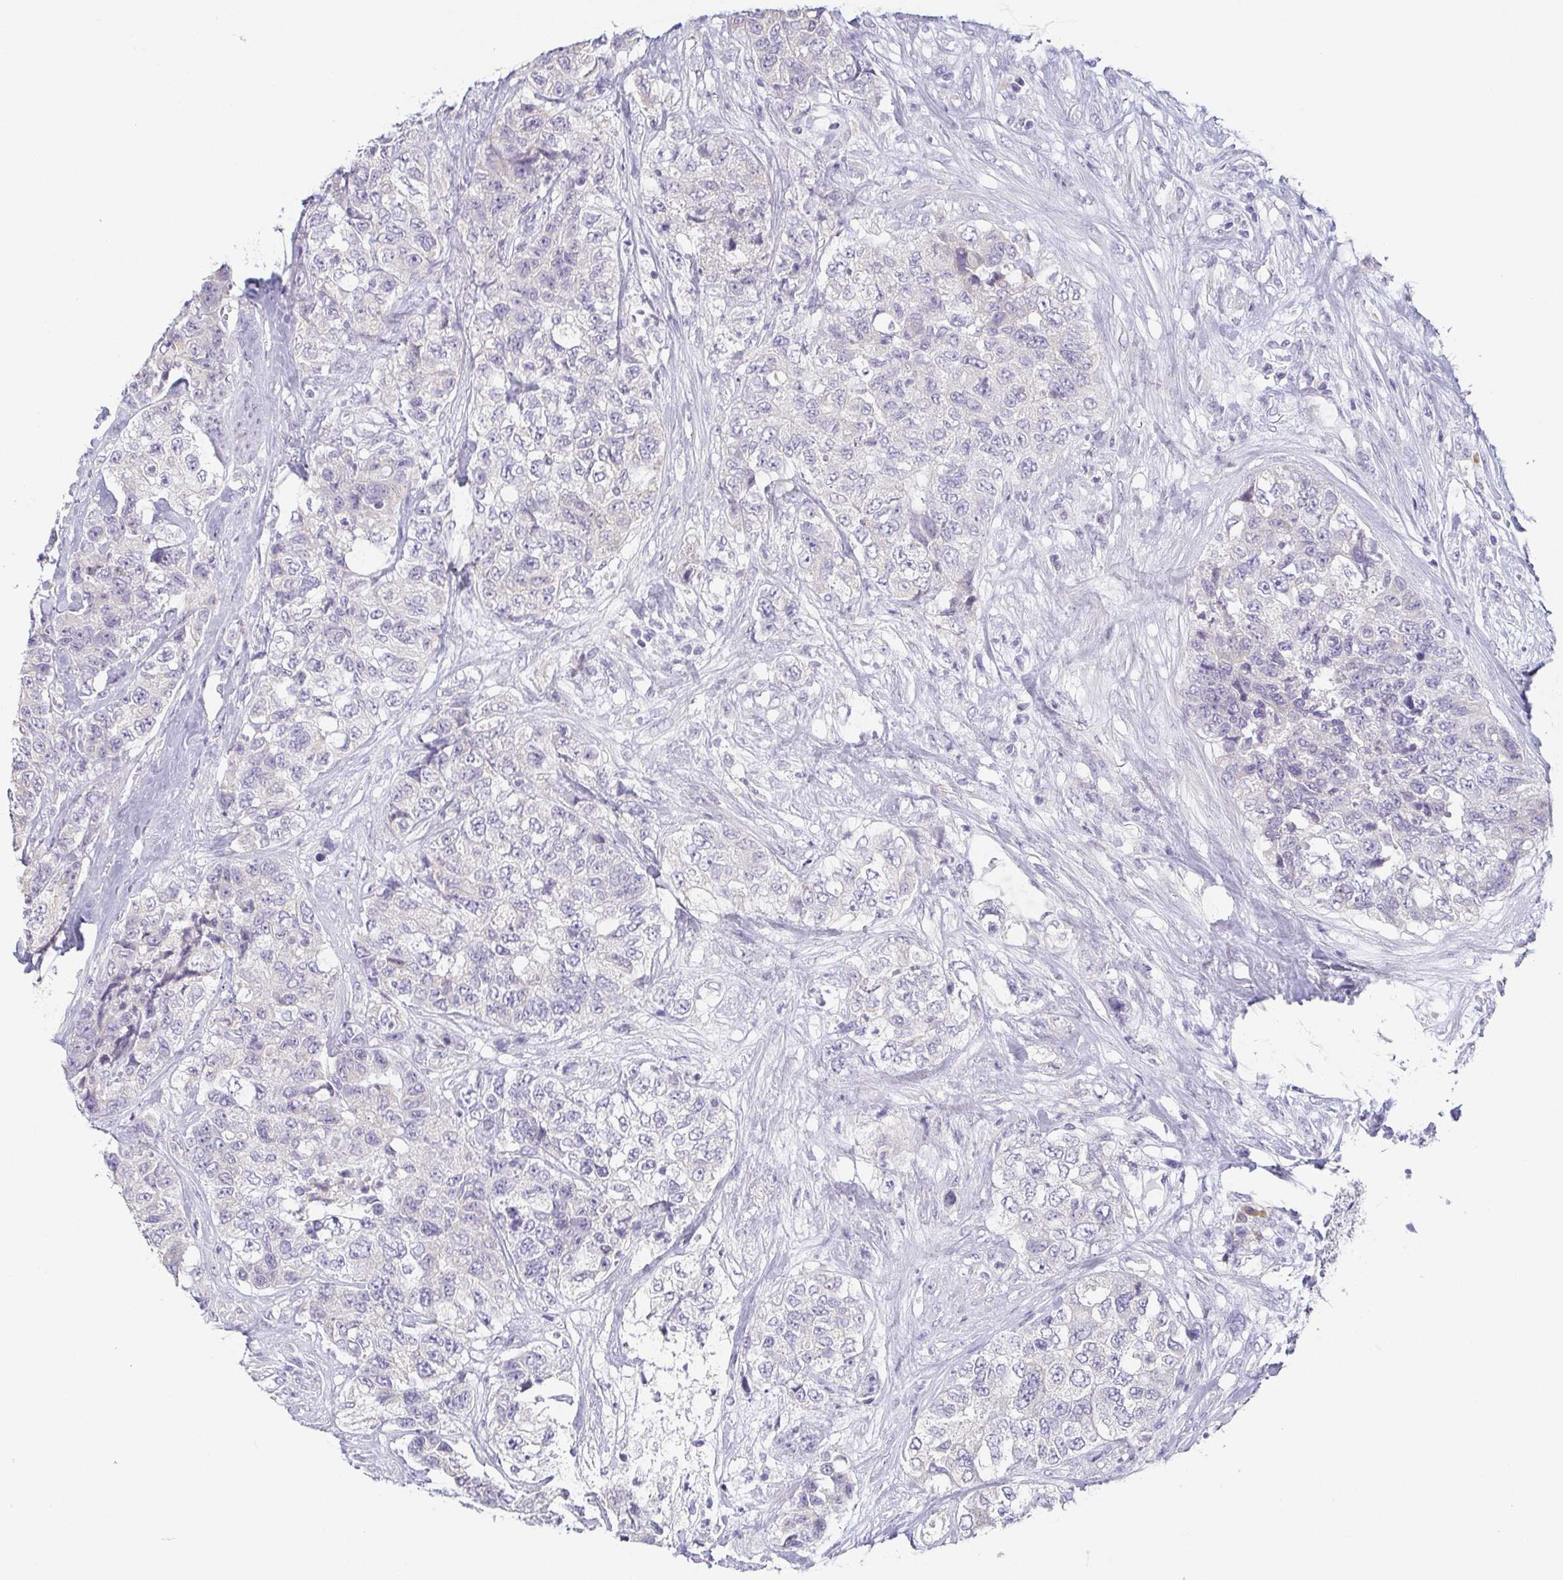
{"staining": {"intensity": "negative", "quantity": "none", "location": "none"}, "tissue": "urothelial cancer", "cell_type": "Tumor cells", "image_type": "cancer", "snomed": [{"axis": "morphology", "description": "Urothelial carcinoma, High grade"}, {"axis": "topography", "description": "Urinary bladder"}], "caption": "This is an immunohistochemistry (IHC) micrograph of urothelial cancer. There is no positivity in tumor cells.", "gene": "PRR27", "patient": {"sex": "female", "age": 78}}